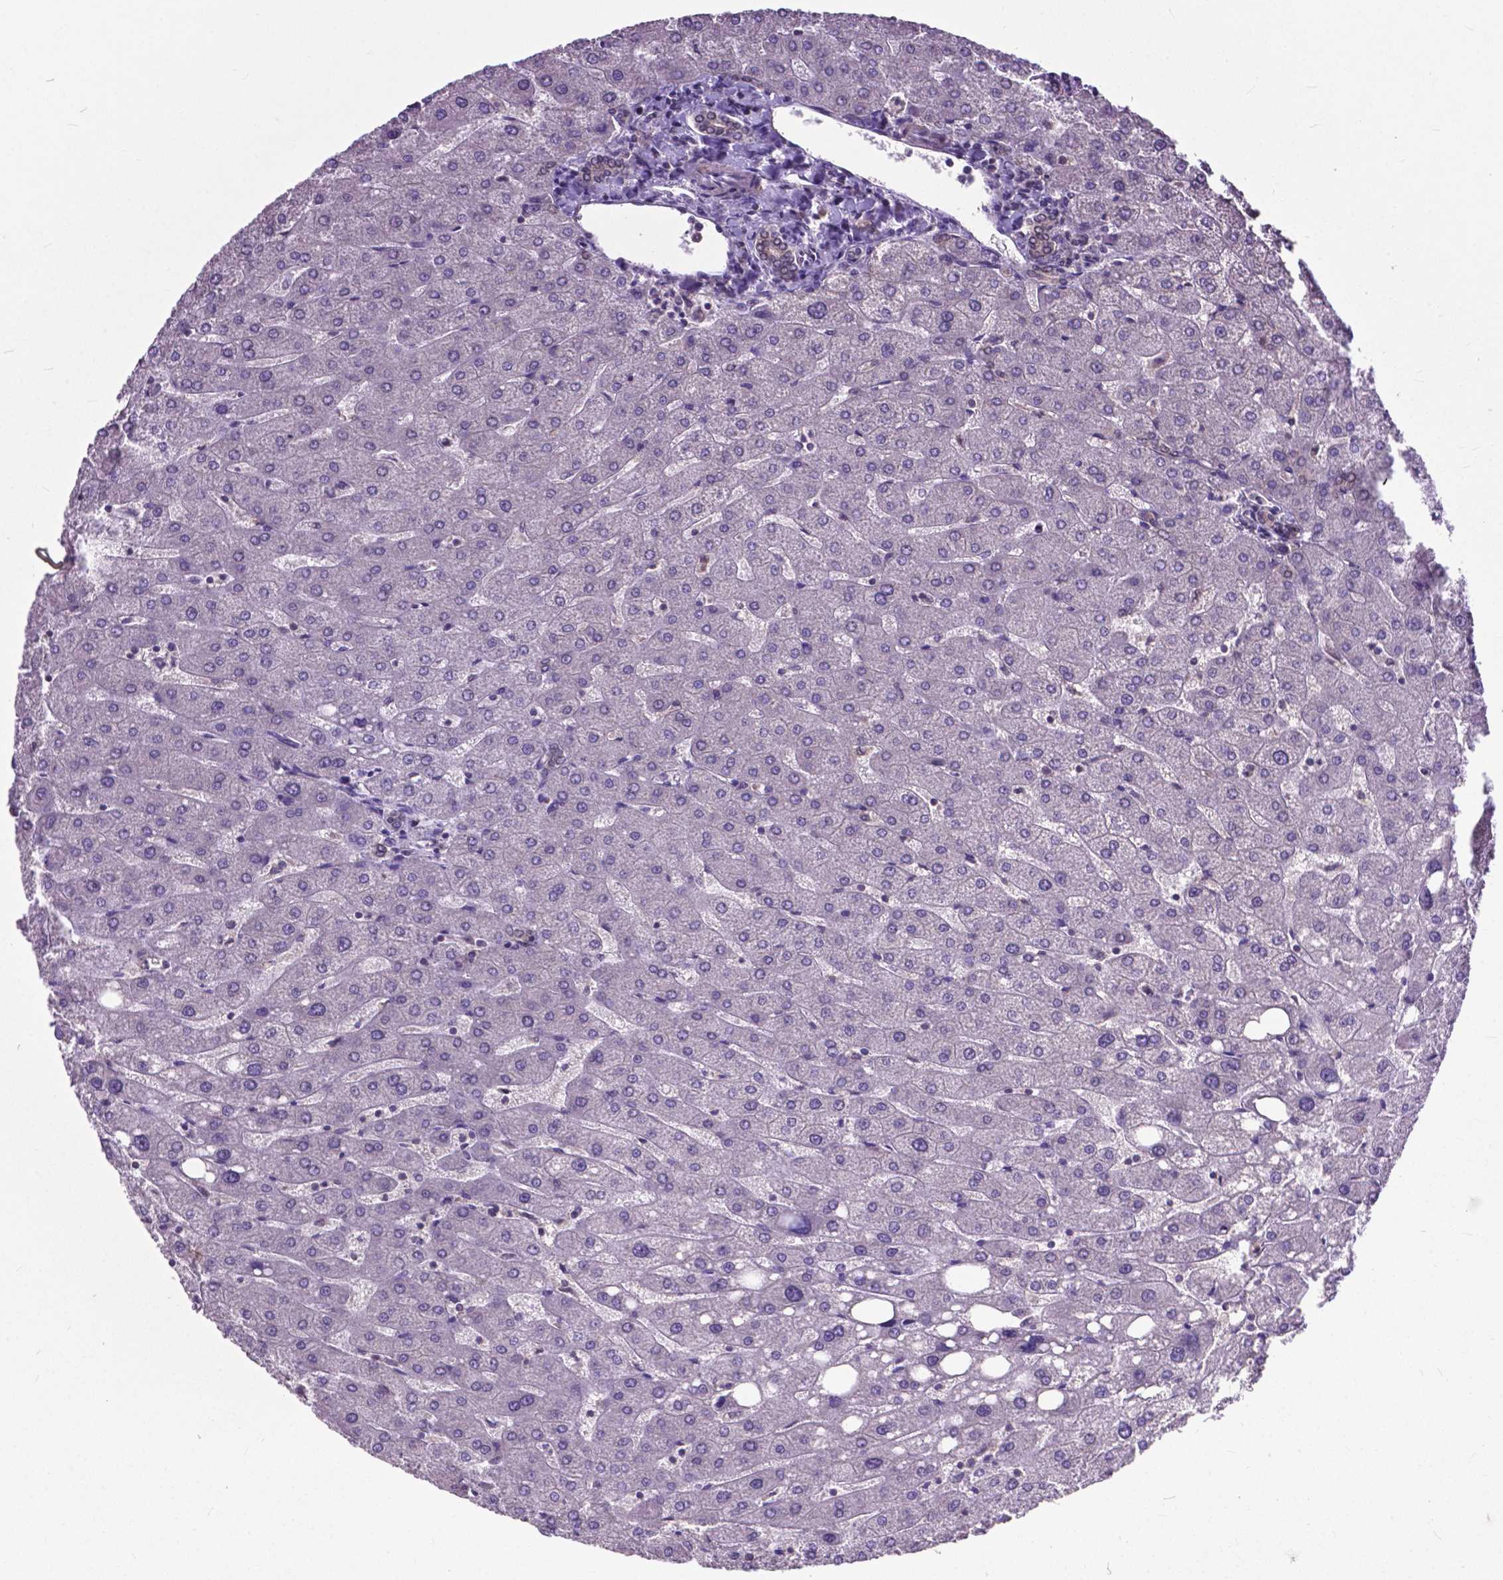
{"staining": {"intensity": "negative", "quantity": "none", "location": "none"}, "tissue": "liver", "cell_type": "Cholangiocytes", "image_type": "normal", "snomed": [{"axis": "morphology", "description": "Normal tissue, NOS"}, {"axis": "topography", "description": "Liver"}], "caption": "An image of human liver is negative for staining in cholangiocytes. The staining is performed using DAB brown chromogen with nuclei counter-stained in using hematoxylin.", "gene": "OTUB1", "patient": {"sex": "male", "age": 67}}